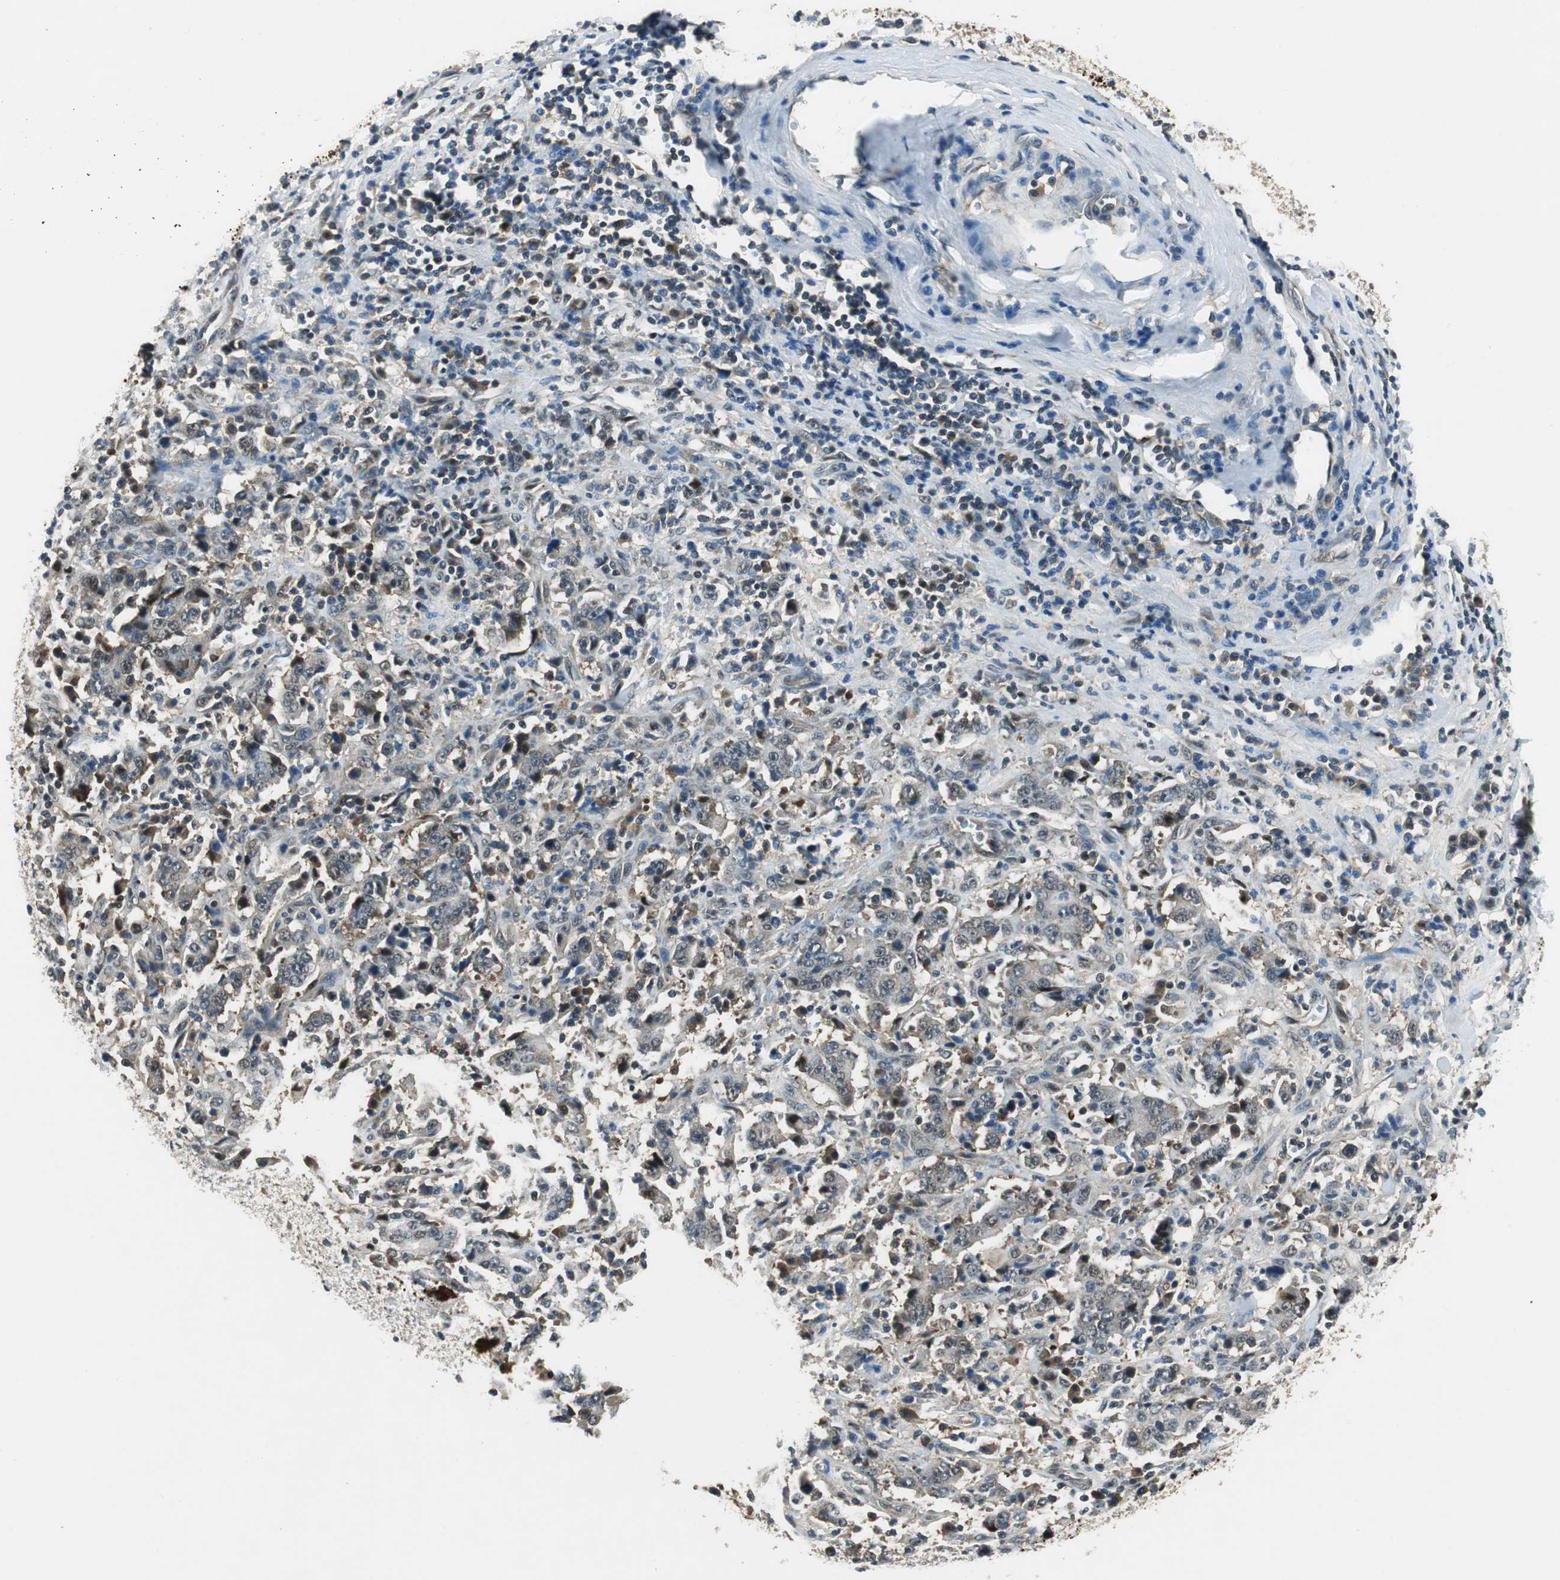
{"staining": {"intensity": "moderate", "quantity": "<25%", "location": "cytoplasmic/membranous,nuclear"}, "tissue": "stomach cancer", "cell_type": "Tumor cells", "image_type": "cancer", "snomed": [{"axis": "morphology", "description": "Normal tissue, NOS"}, {"axis": "morphology", "description": "Adenocarcinoma, NOS"}, {"axis": "topography", "description": "Stomach, upper"}, {"axis": "topography", "description": "Stomach"}], "caption": "Protein analysis of stomach cancer tissue exhibits moderate cytoplasmic/membranous and nuclear expression in about <25% of tumor cells. (Brightfield microscopy of DAB IHC at high magnification).", "gene": "PSMB4", "patient": {"sex": "male", "age": 59}}